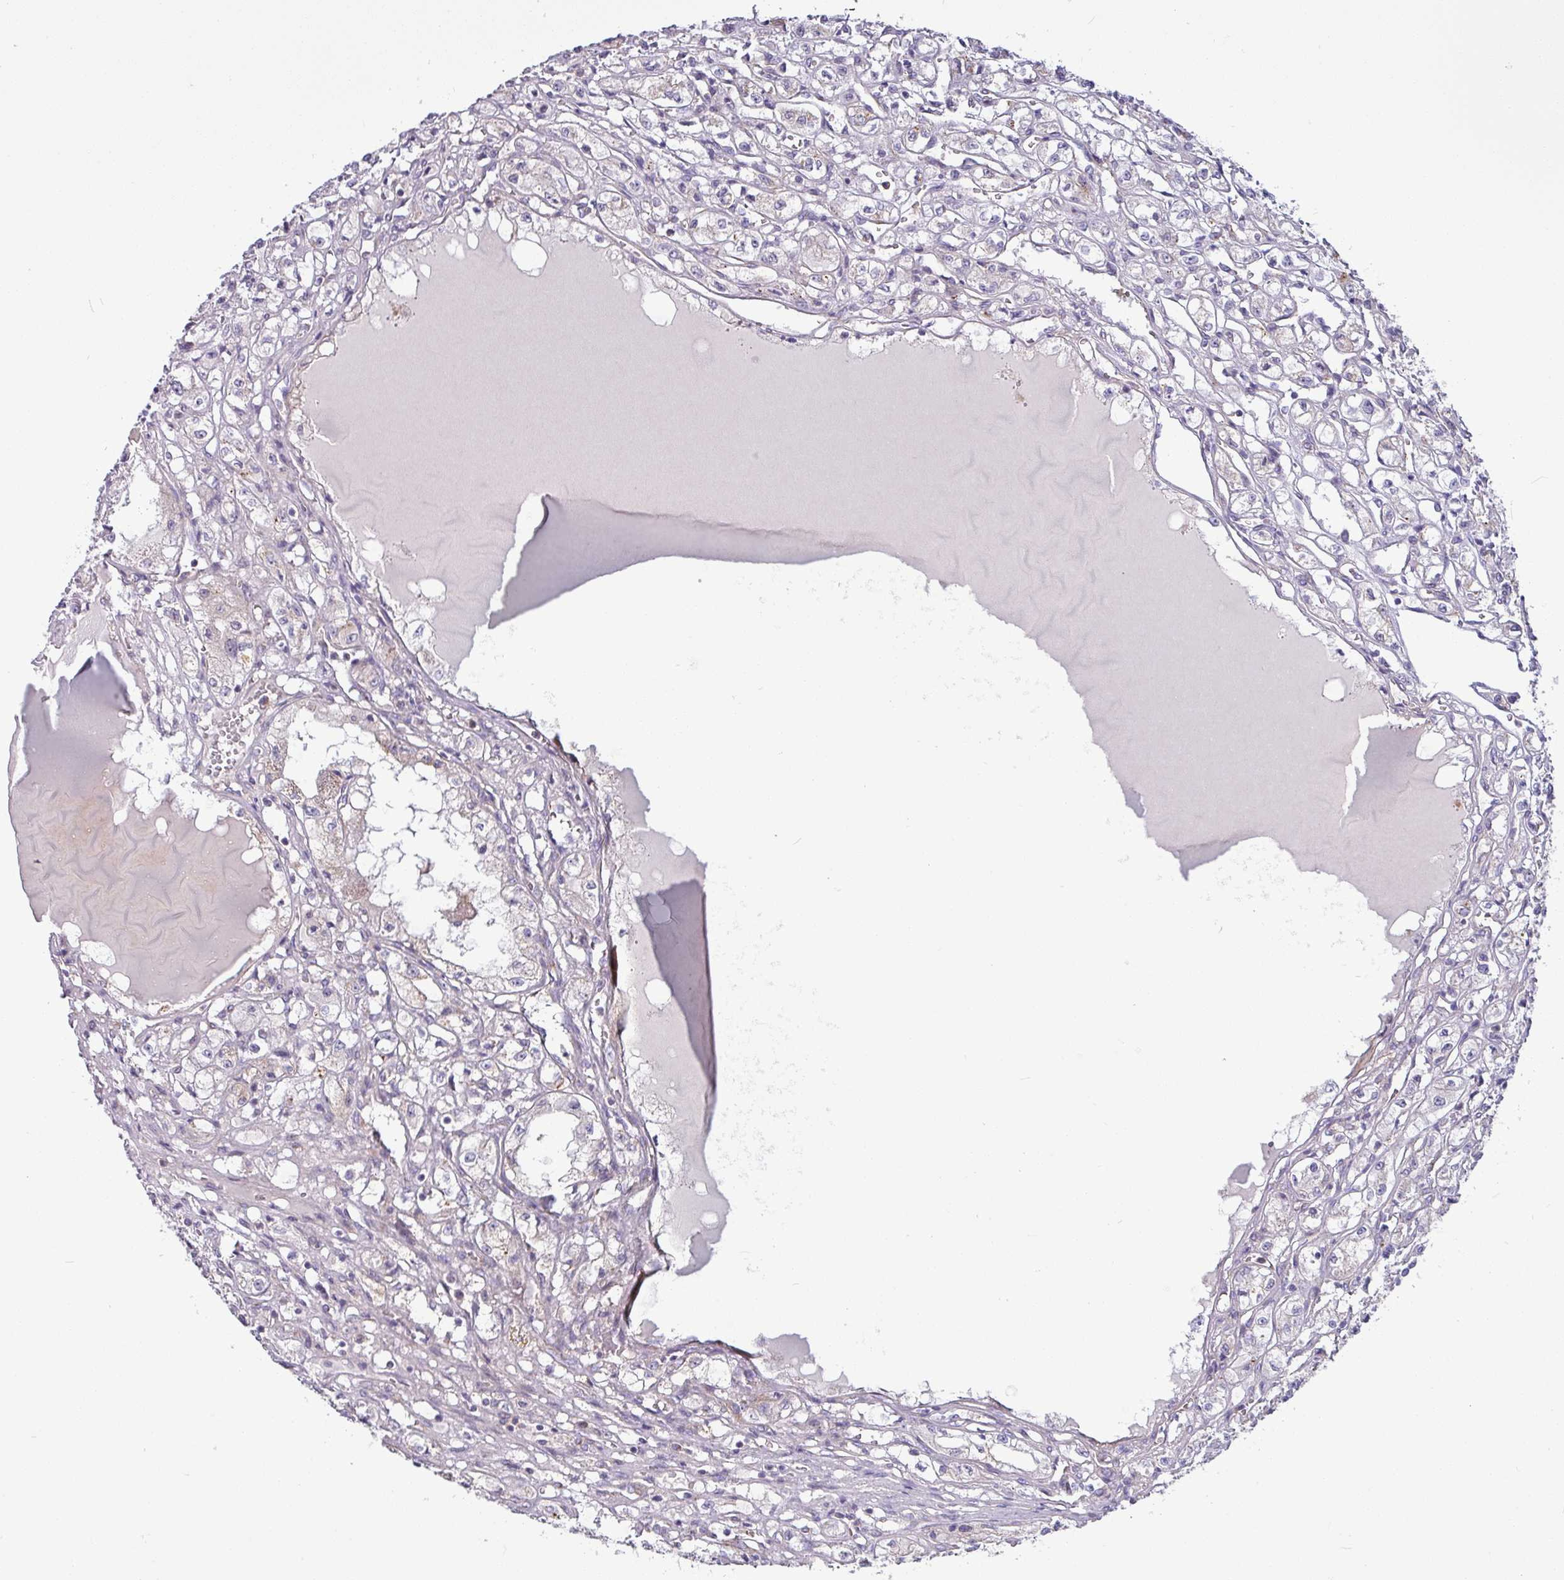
{"staining": {"intensity": "negative", "quantity": "none", "location": "none"}, "tissue": "renal cancer", "cell_type": "Tumor cells", "image_type": "cancer", "snomed": [{"axis": "morphology", "description": "Adenocarcinoma, NOS"}, {"axis": "topography", "description": "Kidney"}], "caption": "Human adenocarcinoma (renal) stained for a protein using IHC displays no positivity in tumor cells.", "gene": "LSM12", "patient": {"sex": "male", "age": 56}}